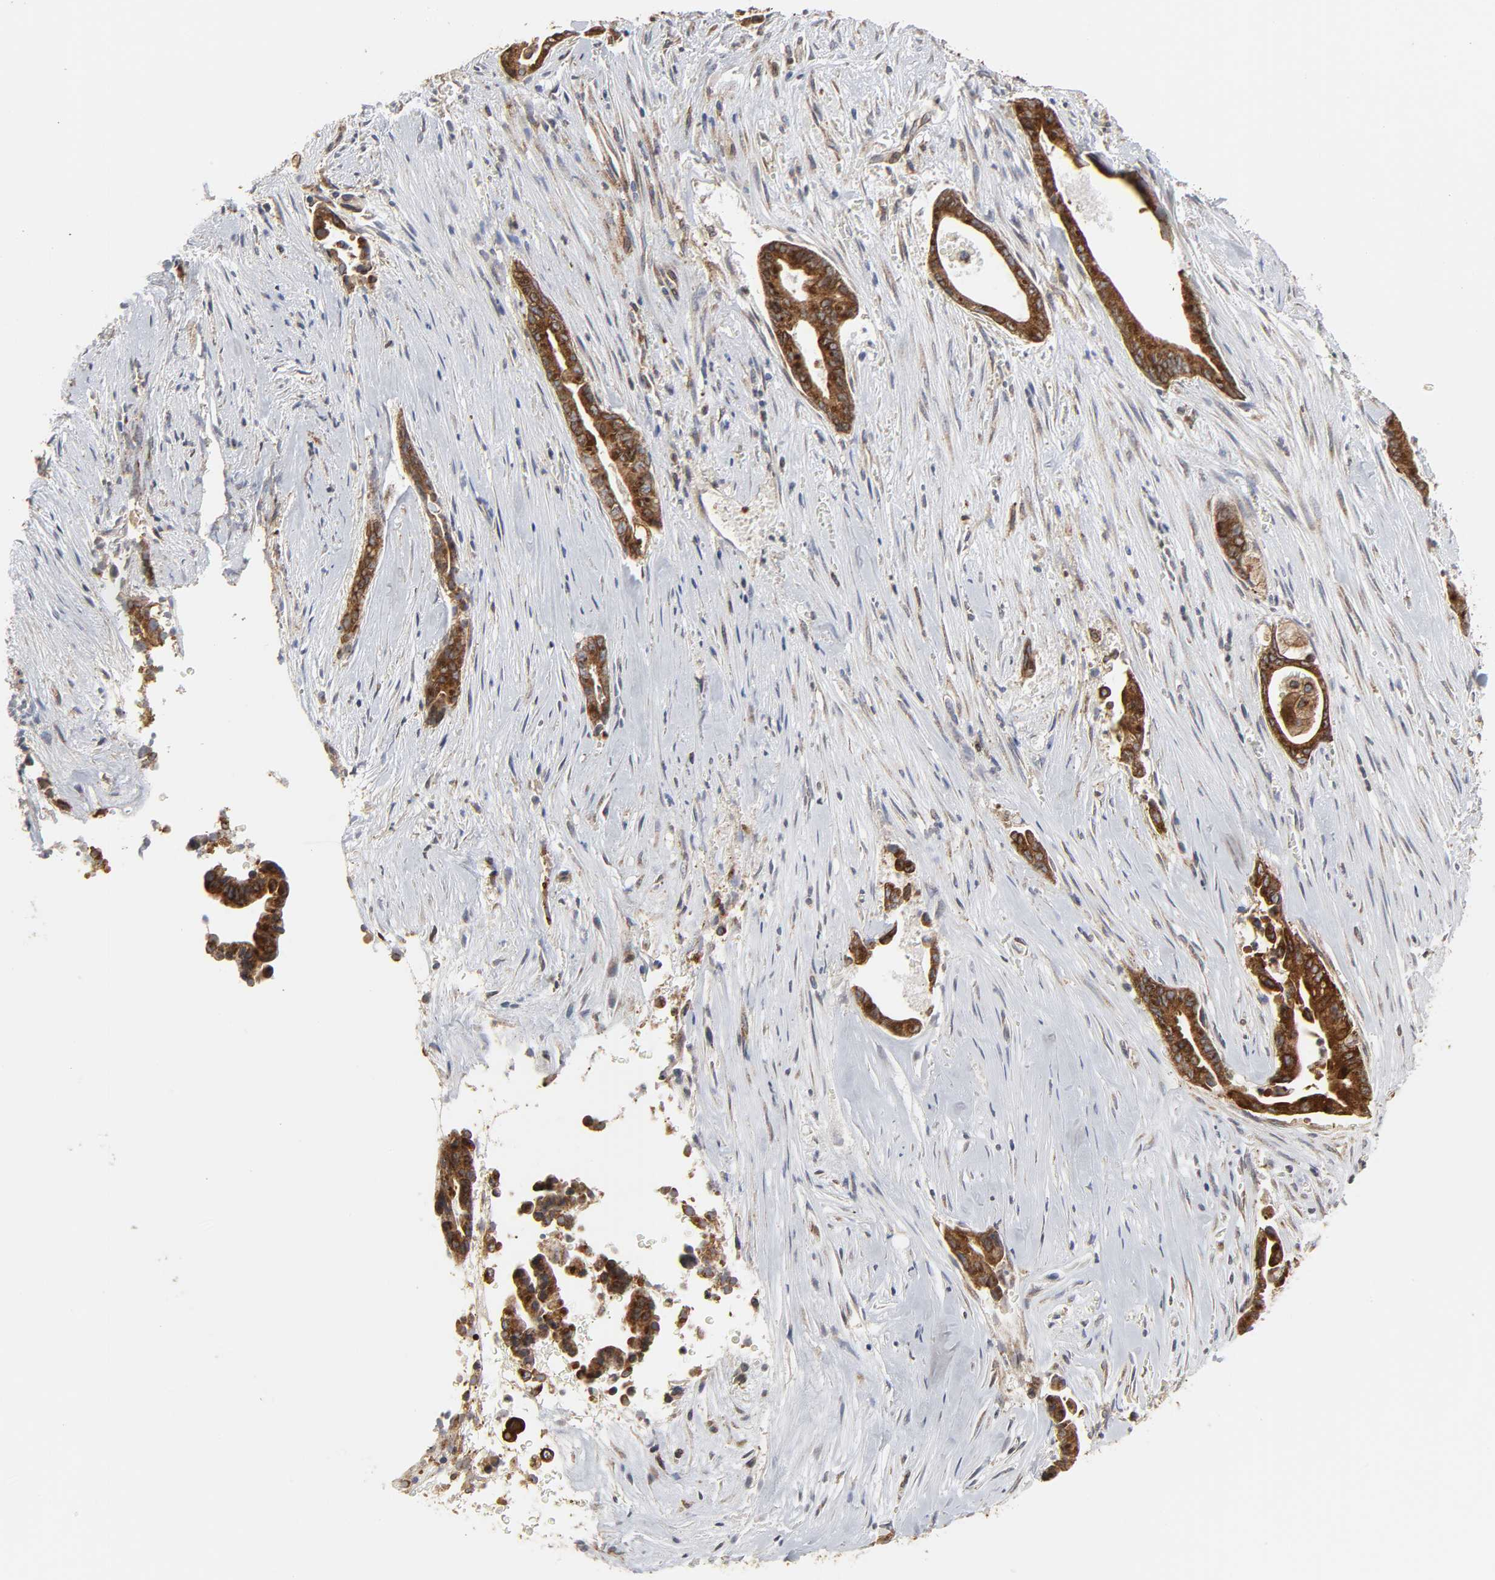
{"staining": {"intensity": "strong", "quantity": ">75%", "location": "cytoplasmic/membranous"}, "tissue": "liver cancer", "cell_type": "Tumor cells", "image_type": "cancer", "snomed": [{"axis": "morphology", "description": "Cholangiocarcinoma"}, {"axis": "topography", "description": "Liver"}], "caption": "The histopathology image shows a brown stain indicating the presence of a protein in the cytoplasmic/membranous of tumor cells in liver cholangiocarcinoma.", "gene": "POR", "patient": {"sex": "female", "age": 55}}